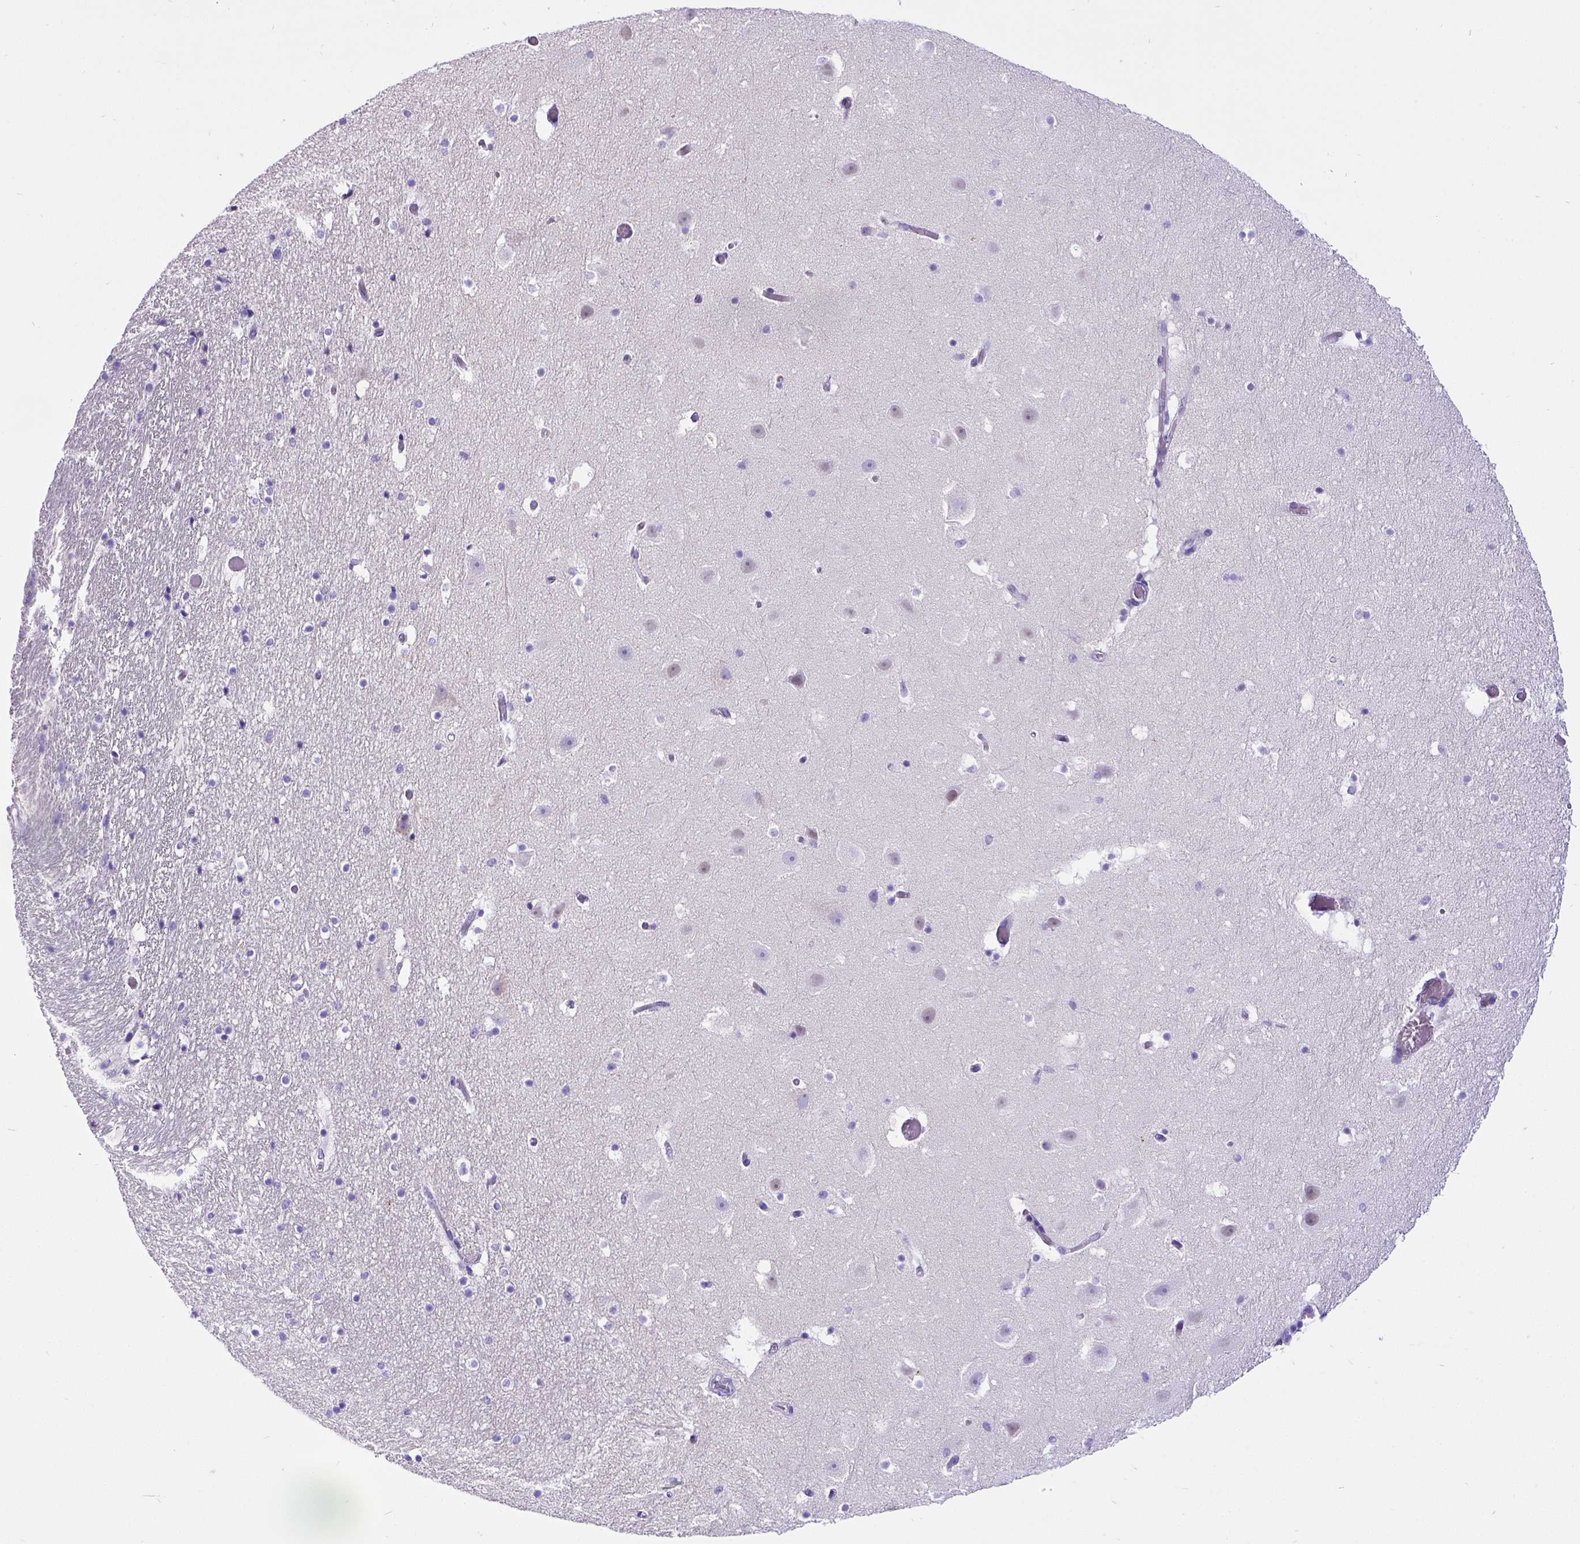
{"staining": {"intensity": "negative", "quantity": "none", "location": "none"}, "tissue": "hippocampus", "cell_type": "Glial cells", "image_type": "normal", "snomed": [{"axis": "morphology", "description": "Normal tissue, NOS"}, {"axis": "topography", "description": "Hippocampus"}], "caption": "Glial cells are negative for protein expression in unremarkable human hippocampus. (Immunohistochemistry (ihc), brightfield microscopy, high magnification).", "gene": "SATB2", "patient": {"sex": "male", "age": 26}}